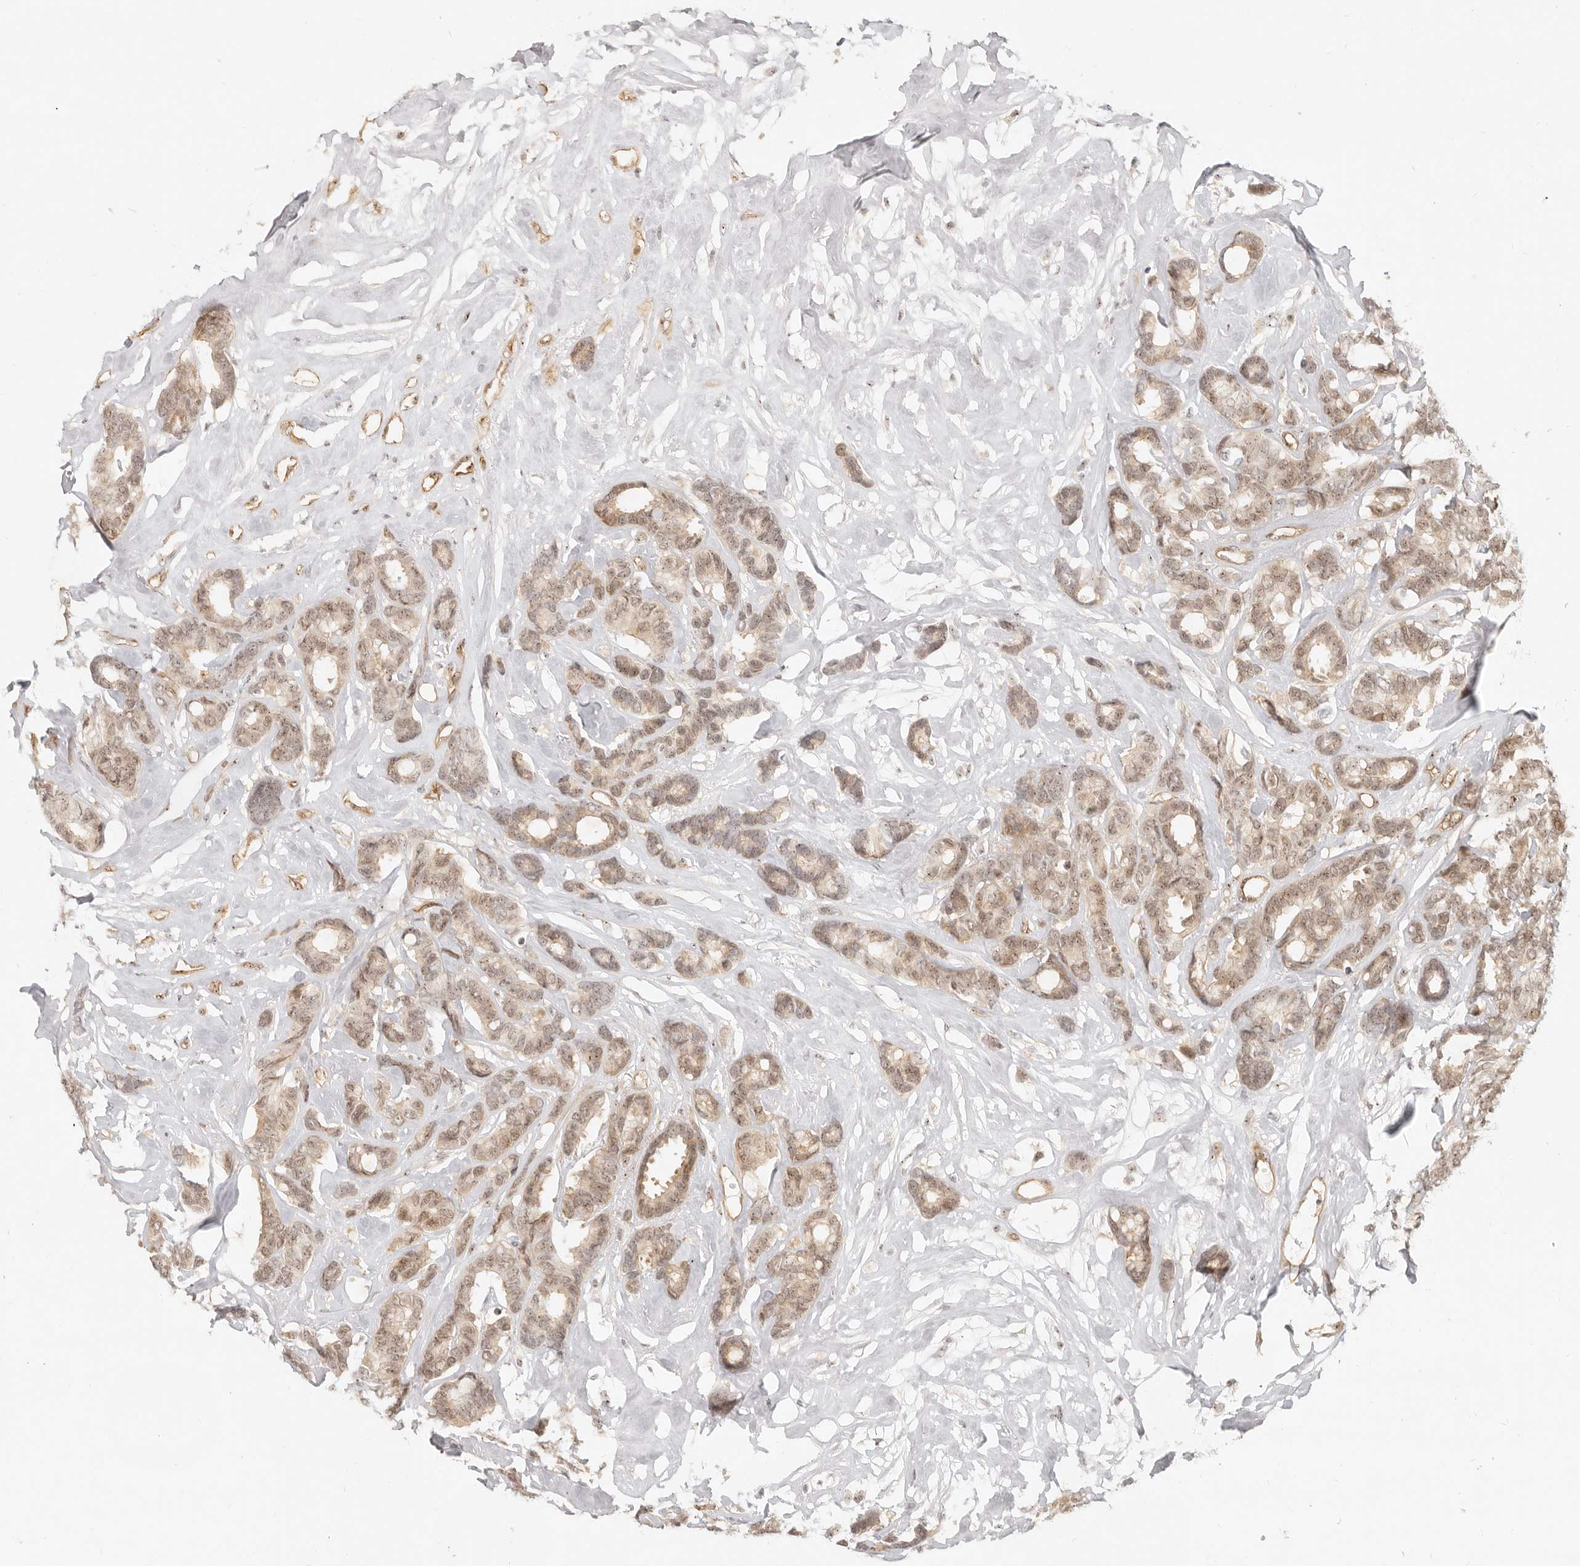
{"staining": {"intensity": "moderate", "quantity": ">75%", "location": "nuclear"}, "tissue": "breast cancer", "cell_type": "Tumor cells", "image_type": "cancer", "snomed": [{"axis": "morphology", "description": "Duct carcinoma"}, {"axis": "topography", "description": "Breast"}], "caption": "A brown stain labels moderate nuclear expression of a protein in human breast cancer (intraductal carcinoma) tumor cells.", "gene": "BAP1", "patient": {"sex": "female", "age": 87}}